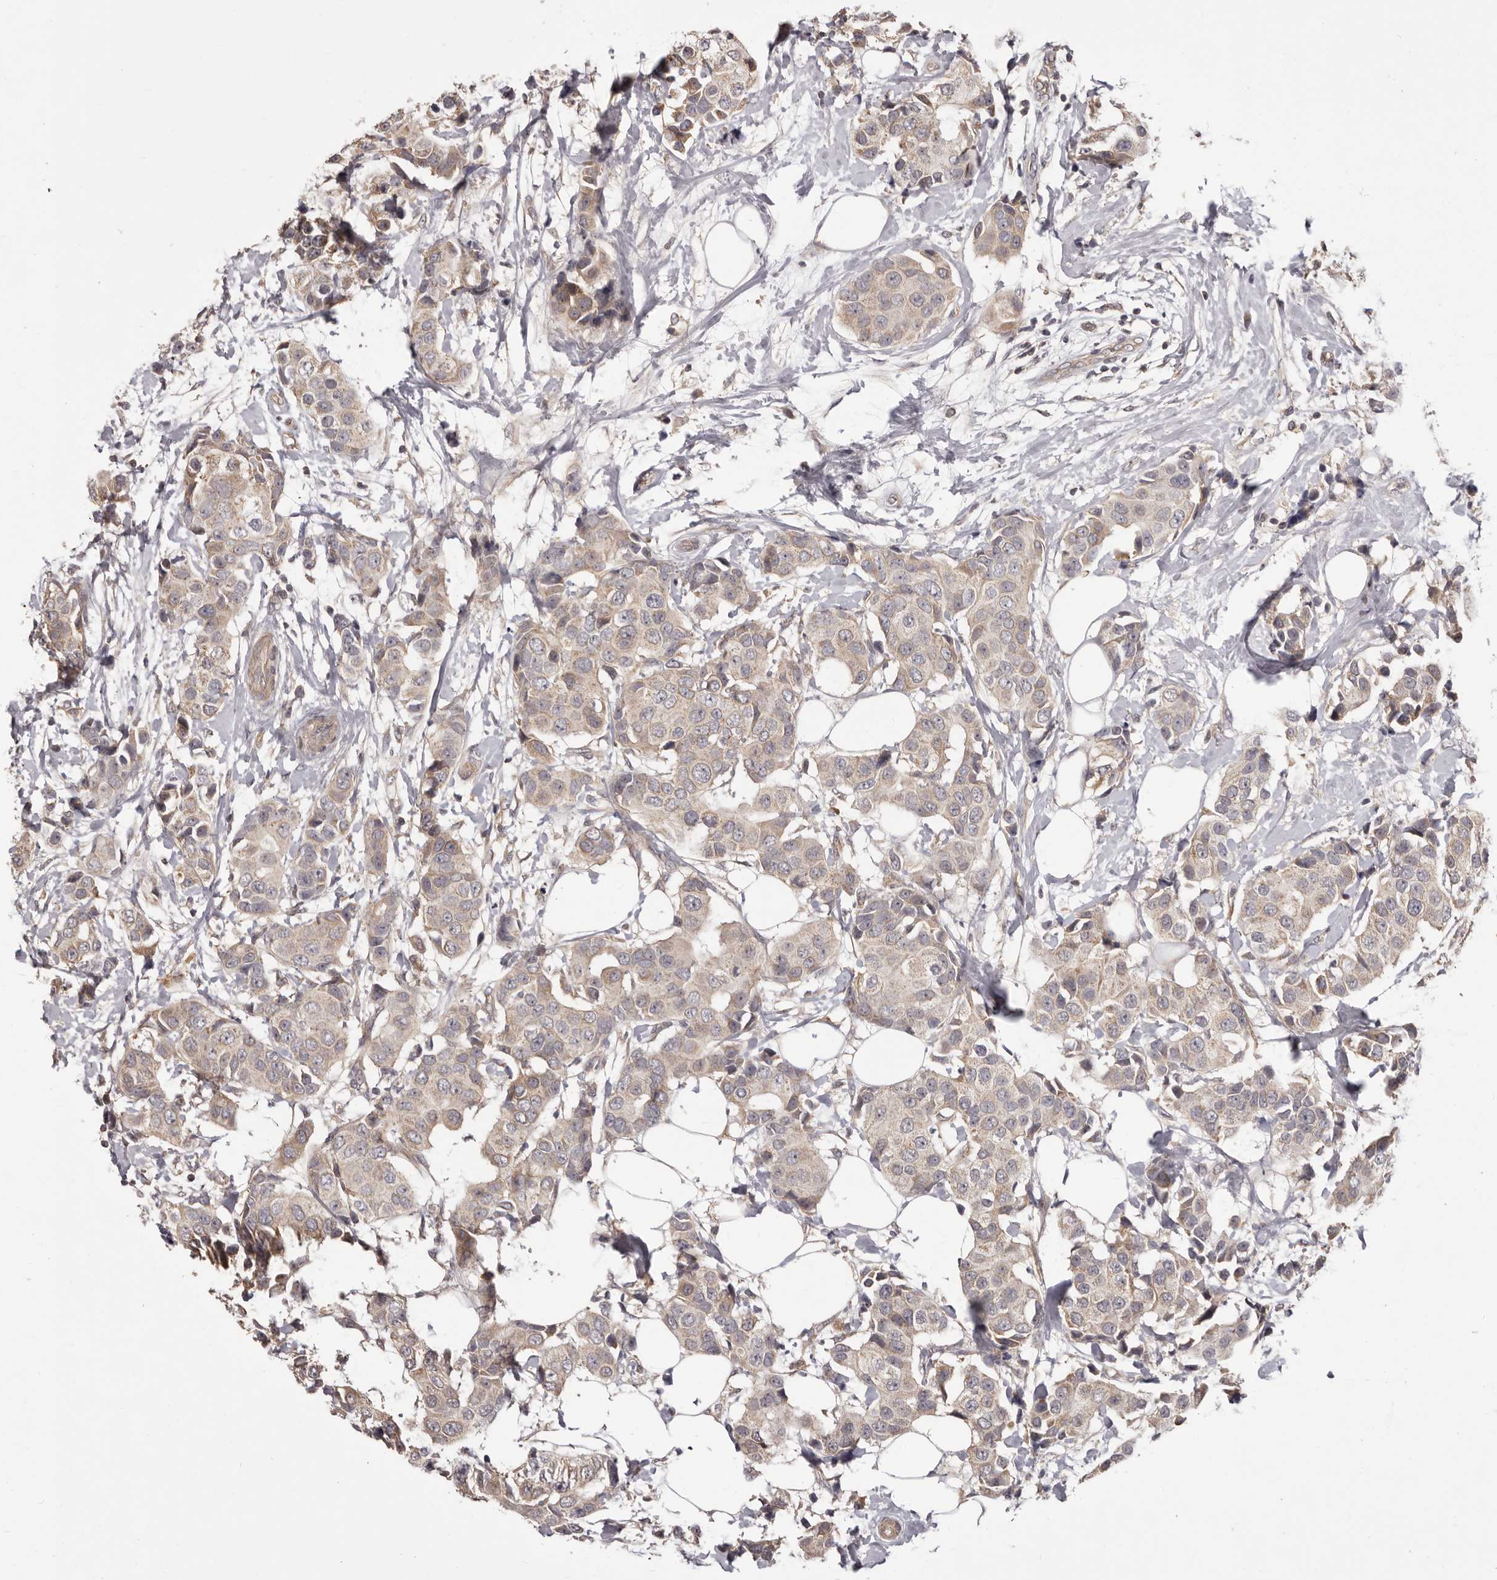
{"staining": {"intensity": "weak", "quantity": ">75%", "location": "cytoplasmic/membranous"}, "tissue": "breast cancer", "cell_type": "Tumor cells", "image_type": "cancer", "snomed": [{"axis": "morphology", "description": "Normal tissue, NOS"}, {"axis": "morphology", "description": "Duct carcinoma"}, {"axis": "topography", "description": "Breast"}], "caption": "Immunohistochemical staining of human breast cancer shows low levels of weak cytoplasmic/membranous expression in about >75% of tumor cells.", "gene": "HRH1", "patient": {"sex": "female", "age": 39}}